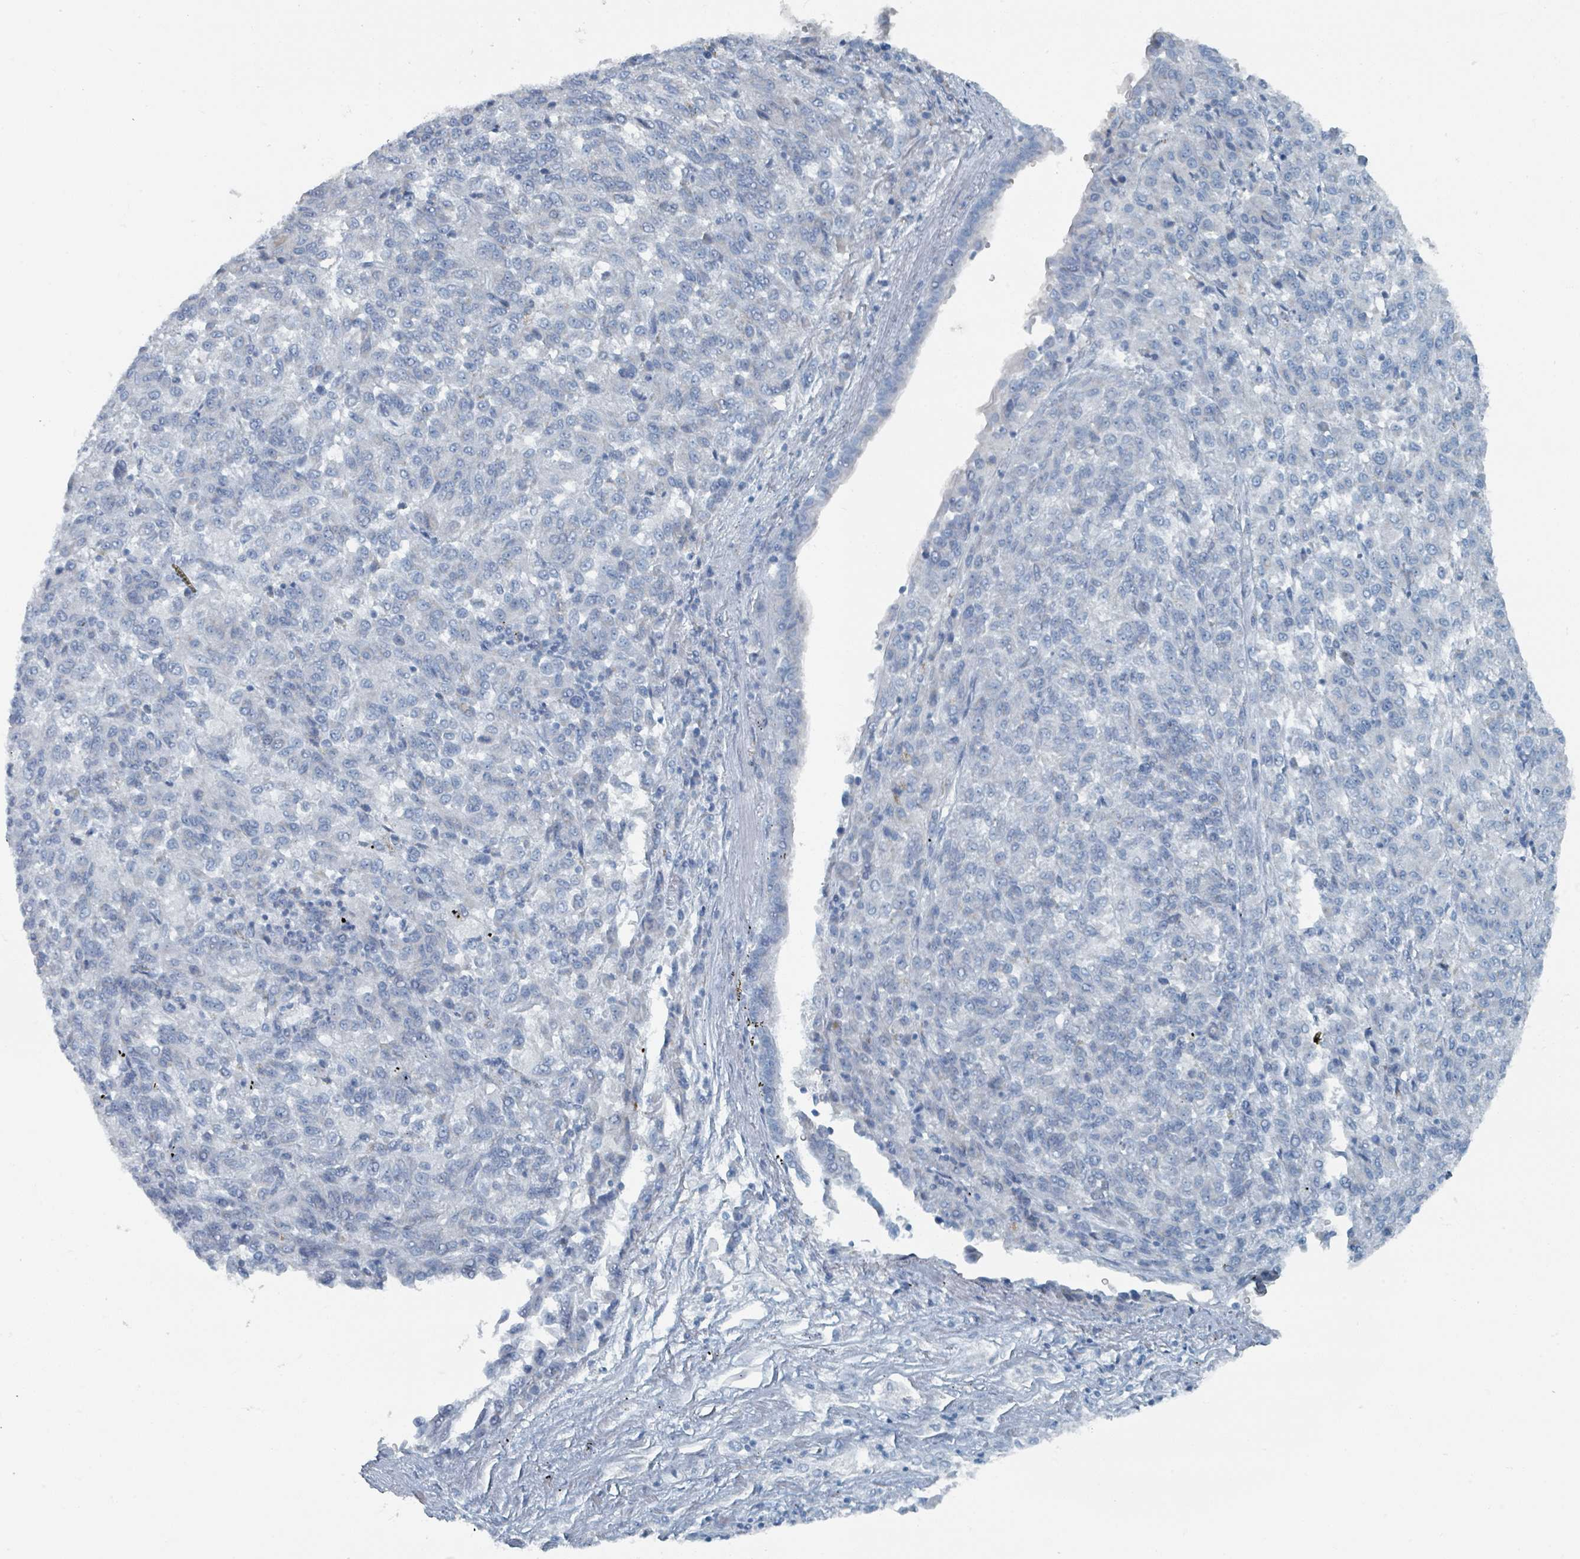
{"staining": {"intensity": "negative", "quantity": "none", "location": "none"}, "tissue": "melanoma", "cell_type": "Tumor cells", "image_type": "cancer", "snomed": [{"axis": "morphology", "description": "Malignant melanoma, Metastatic site"}, {"axis": "topography", "description": "Lung"}], "caption": "Immunohistochemical staining of malignant melanoma (metastatic site) reveals no significant expression in tumor cells.", "gene": "GAMT", "patient": {"sex": "male", "age": 64}}